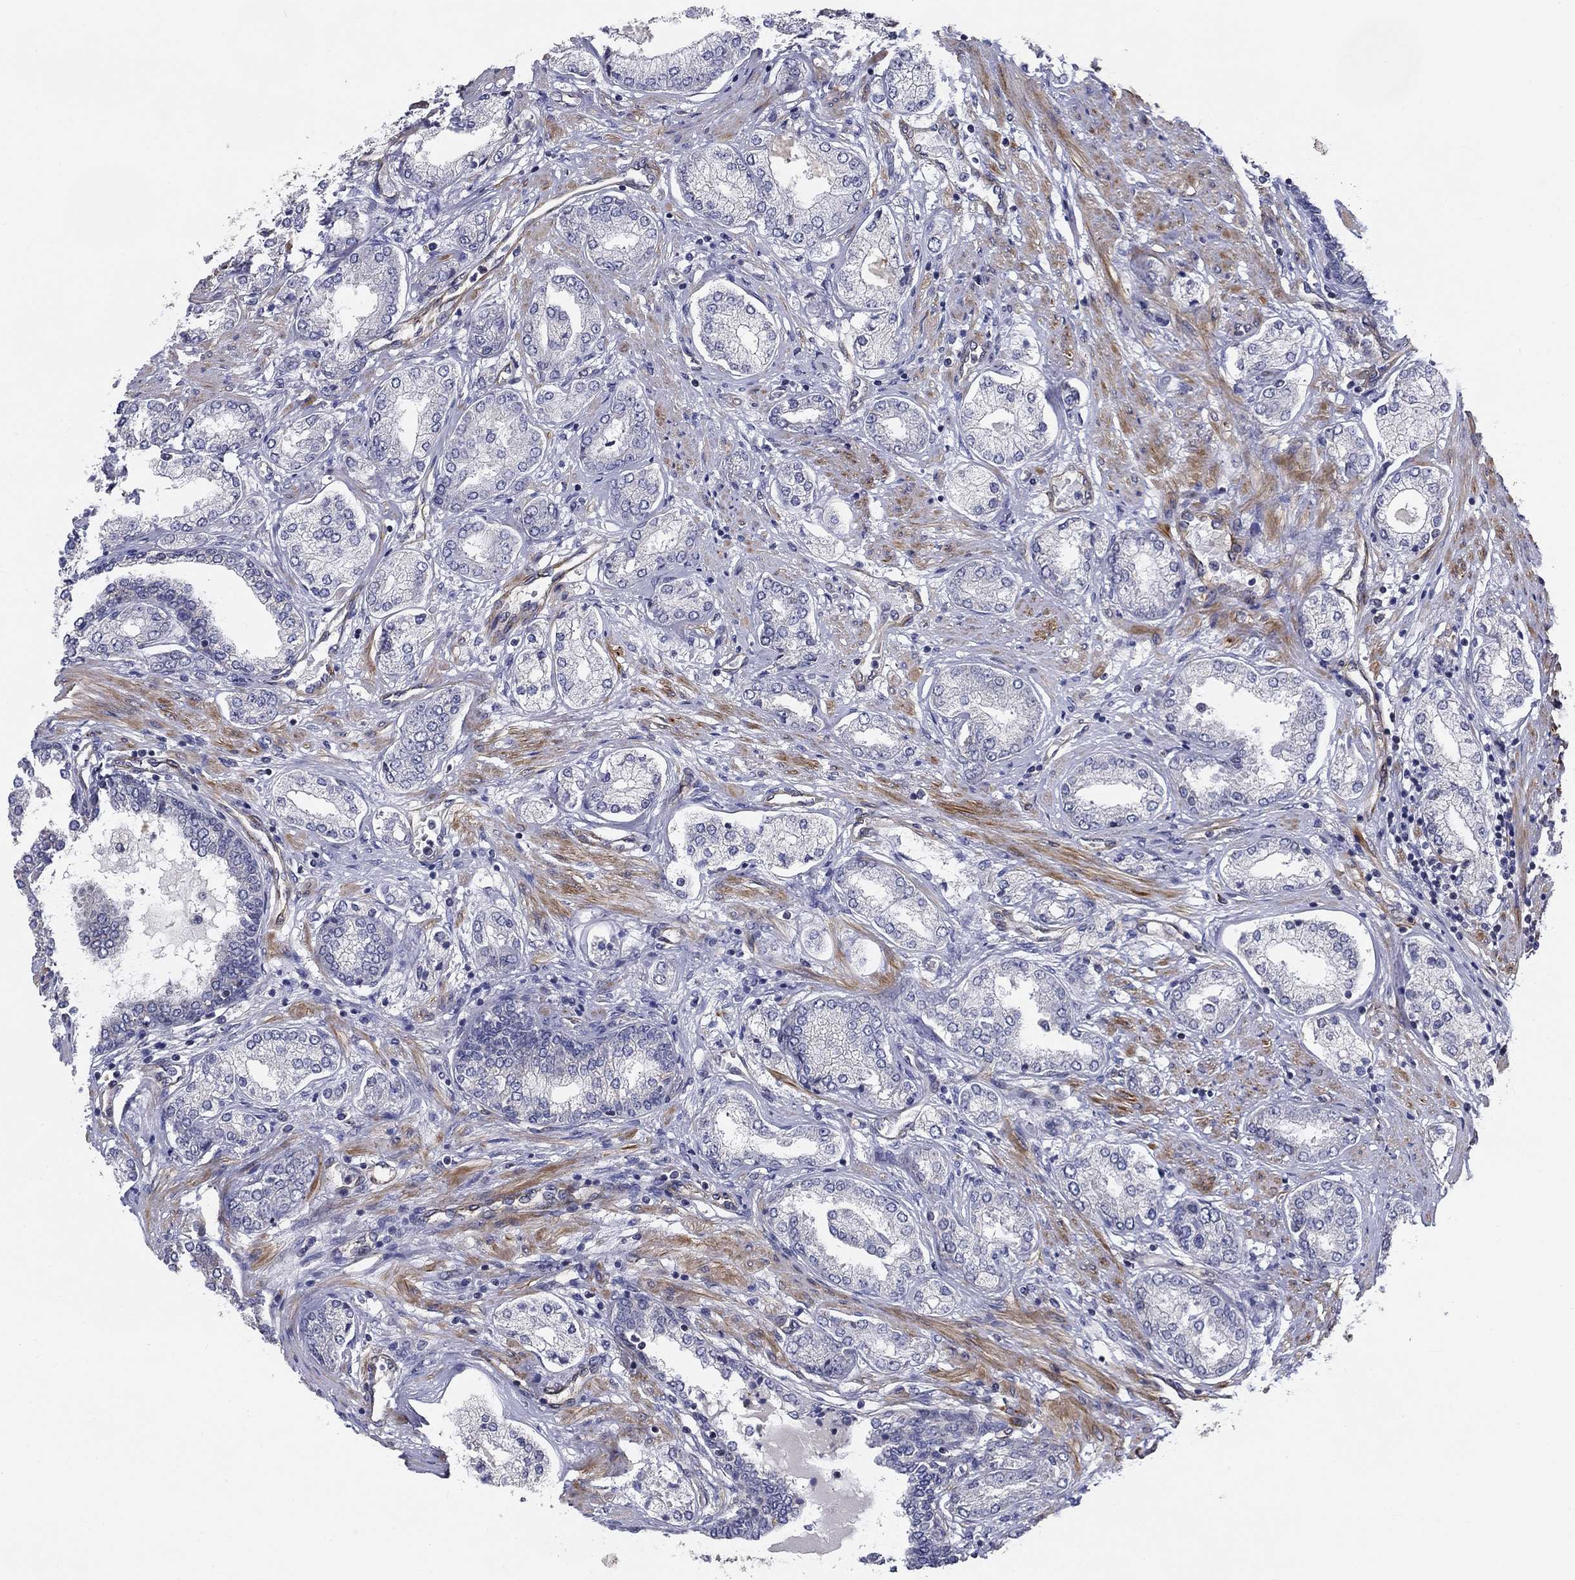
{"staining": {"intensity": "negative", "quantity": "none", "location": "none"}, "tissue": "prostate cancer", "cell_type": "Tumor cells", "image_type": "cancer", "snomed": [{"axis": "morphology", "description": "Adenocarcinoma, NOS"}, {"axis": "topography", "description": "Prostate"}], "caption": "The image shows no staining of tumor cells in prostate cancer. (DAB immunohistochemistry with hematoxylin counter stain).", "gene": "SYNC", "patient": {"sex": "male", "age": 63}}